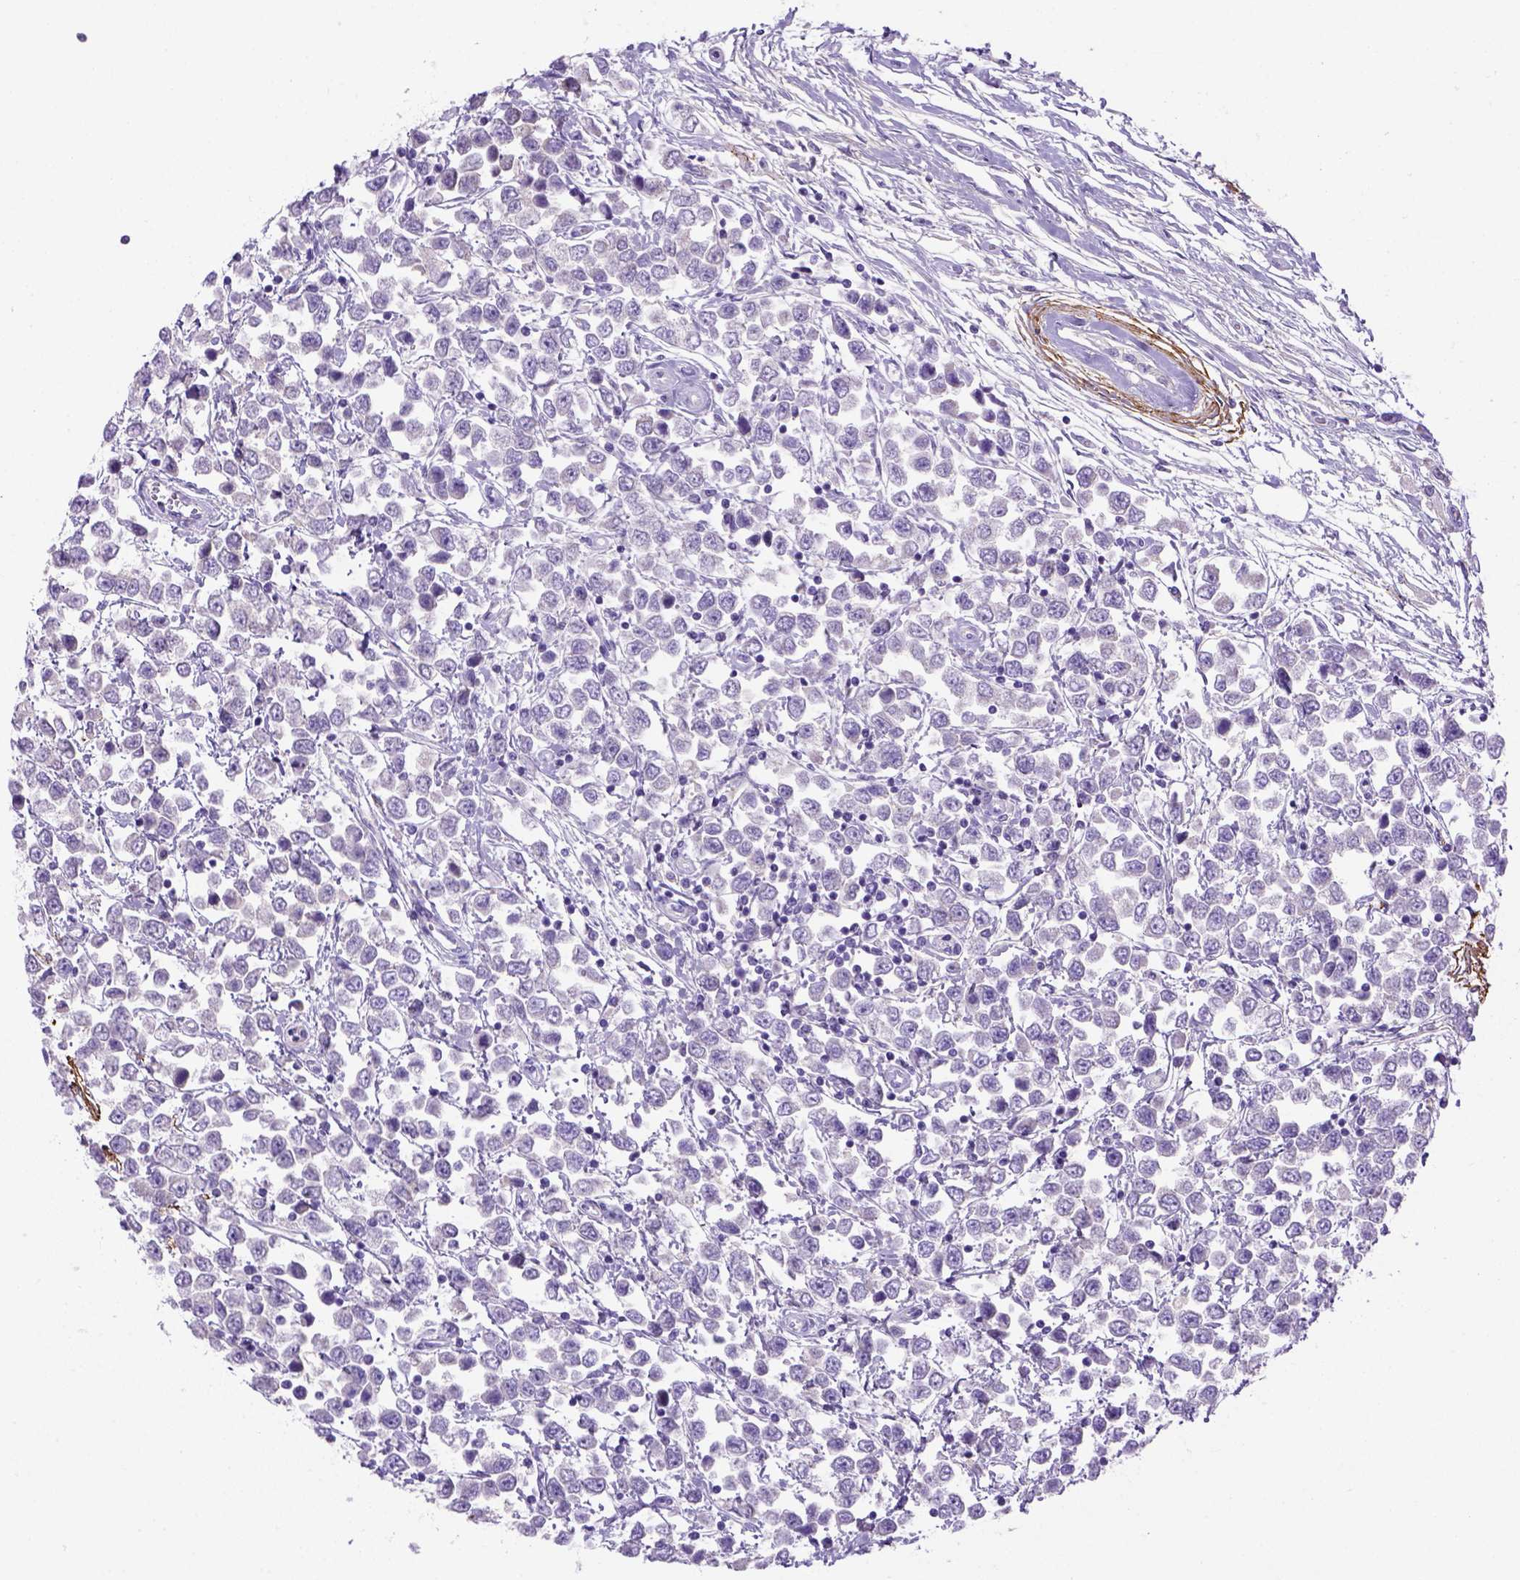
{"staining": {"intensity": "negative", "quantity": "none", "location": "none"}, "tissue": "testis cancer", "cell_type": "Tumor cells", "image_type": "cancer", "snomed": [{"axis": "morphology", "description": "Seminoma, NOS"}, {"axis": "topography", "description": "Testis"}], "caption": "Testis cancer was stained to show a protein in brown. There is no significant positivity in tumor cells. (DAB (3,3'-diaminobenzidine) immunohistochemistry (IHC), high magnification).", "gene": "SIRPD", "patient": {"sex": "male", "age": 34}}